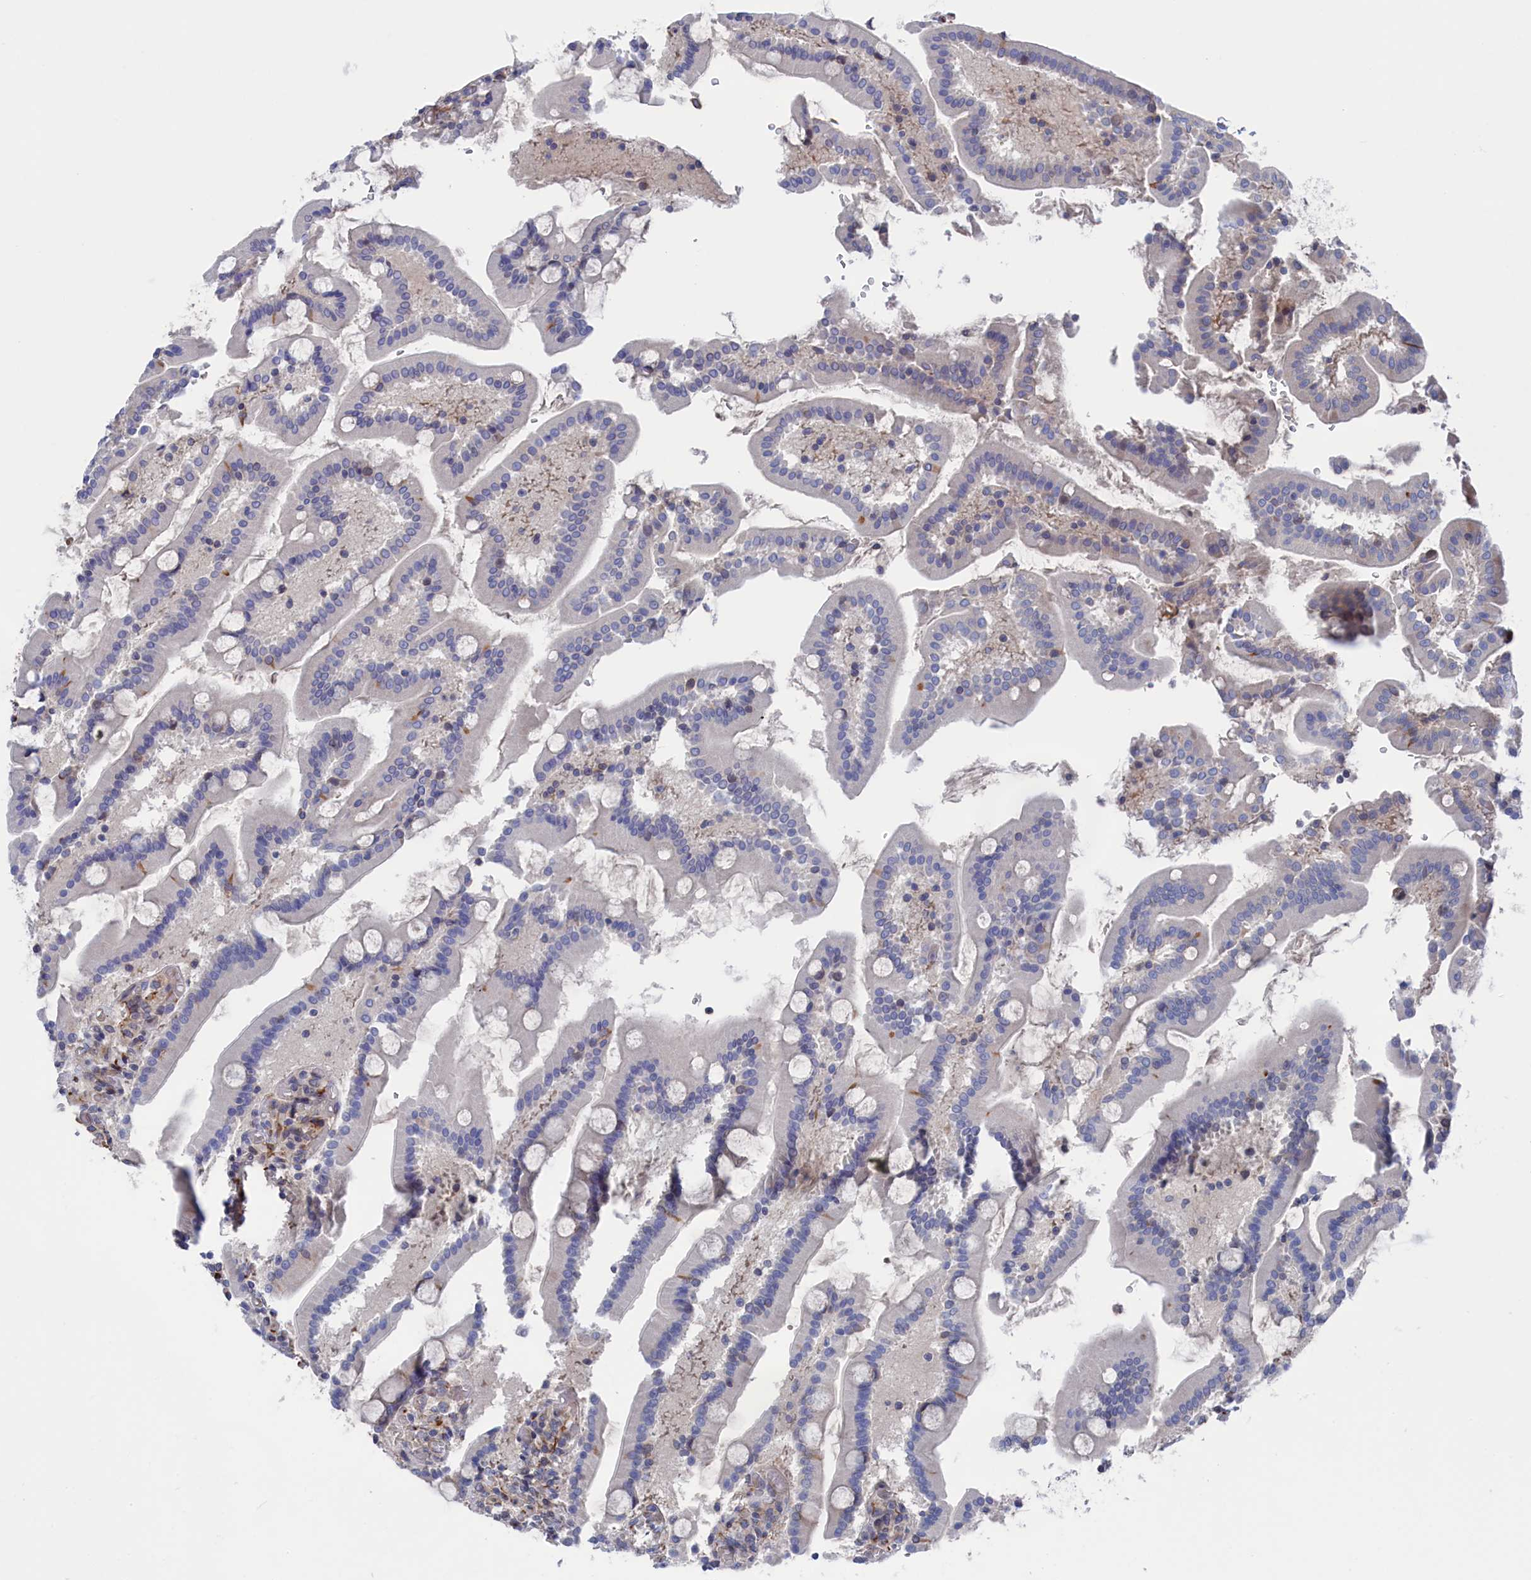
{"staining": {"intensity": "moderate", "quantity": "<25%", "location": "cytoplasmic/membranous"}, "tissue": "duodenum", "cell_type": "Glandular cells", "image_type": "normal", "snomed": [{"axis": "morphology", "description": "Normal tissue, NOS"}, {"axis": "topography", "description": "Duodenum"}], "caption": "Immunohistochemical staining of unremarkable human duodenum exhibits low levels of moderate cytoplasmic/membranous positivity in about <25% of glandular cells.", "gene": "NUTF2", "patient": {"sex": "male", "age": 55}}